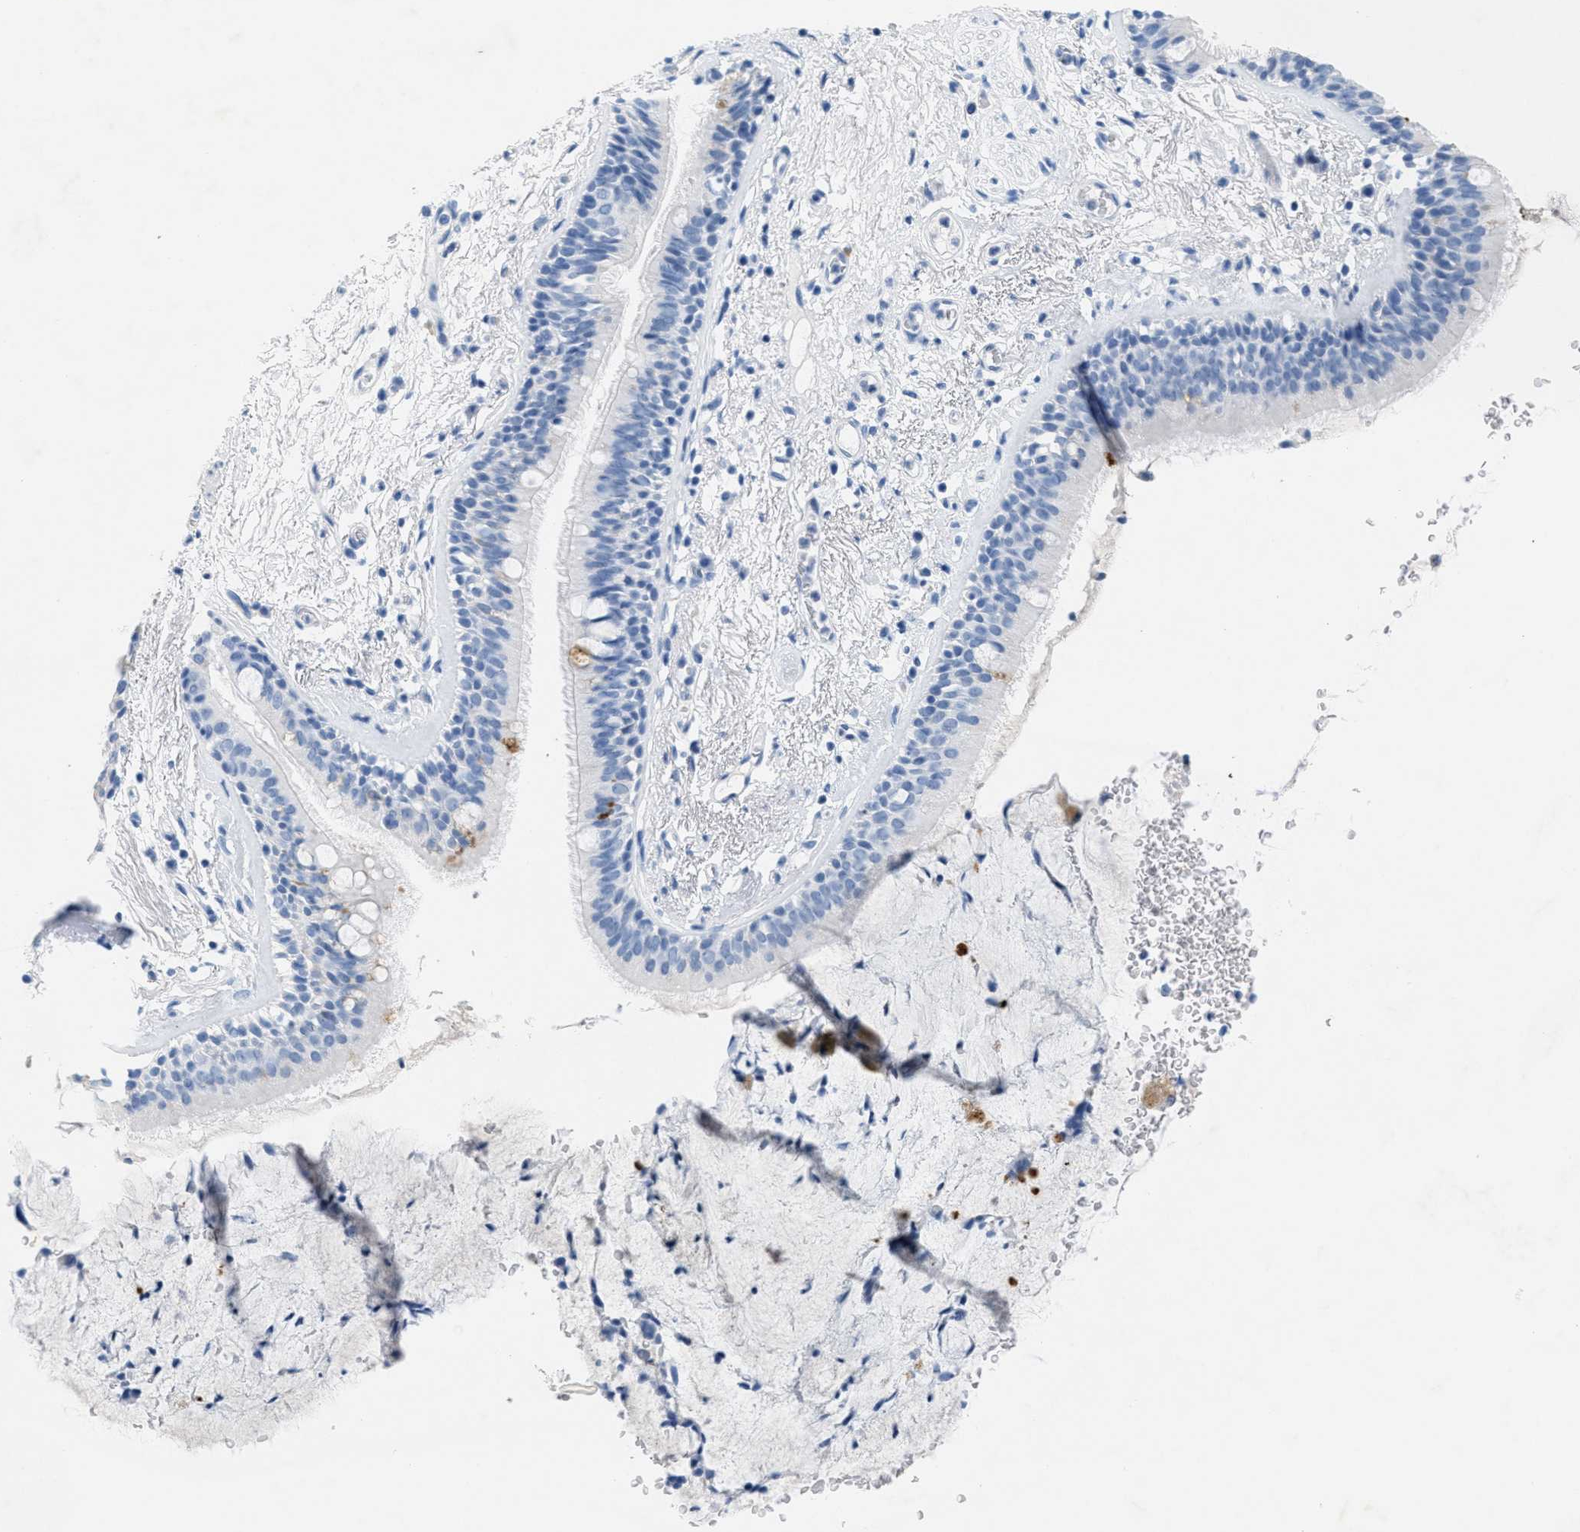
{"staining": {"intensity": "moderate", "quantity": "<25%", "location": "cytoplasmic/membranous"}, "tissue": "bronchus", "cell_type": "Respiratory epithelial cells", "image_type": "normal", "snomed": [{"axis": "morphology", "description": "Normal tissue, NOS"}, {"axis": "topography", "description": "Cartilage tissue"}], "caption": "Protein staining reveals moderate cytoplasmic/membranous staining in about <25% of respiratory epithelial cells in benign bronchus. Nuclei are stained in blue.", "gene": "GPM6A", "patient": {"sex": "female", "age": 63}}